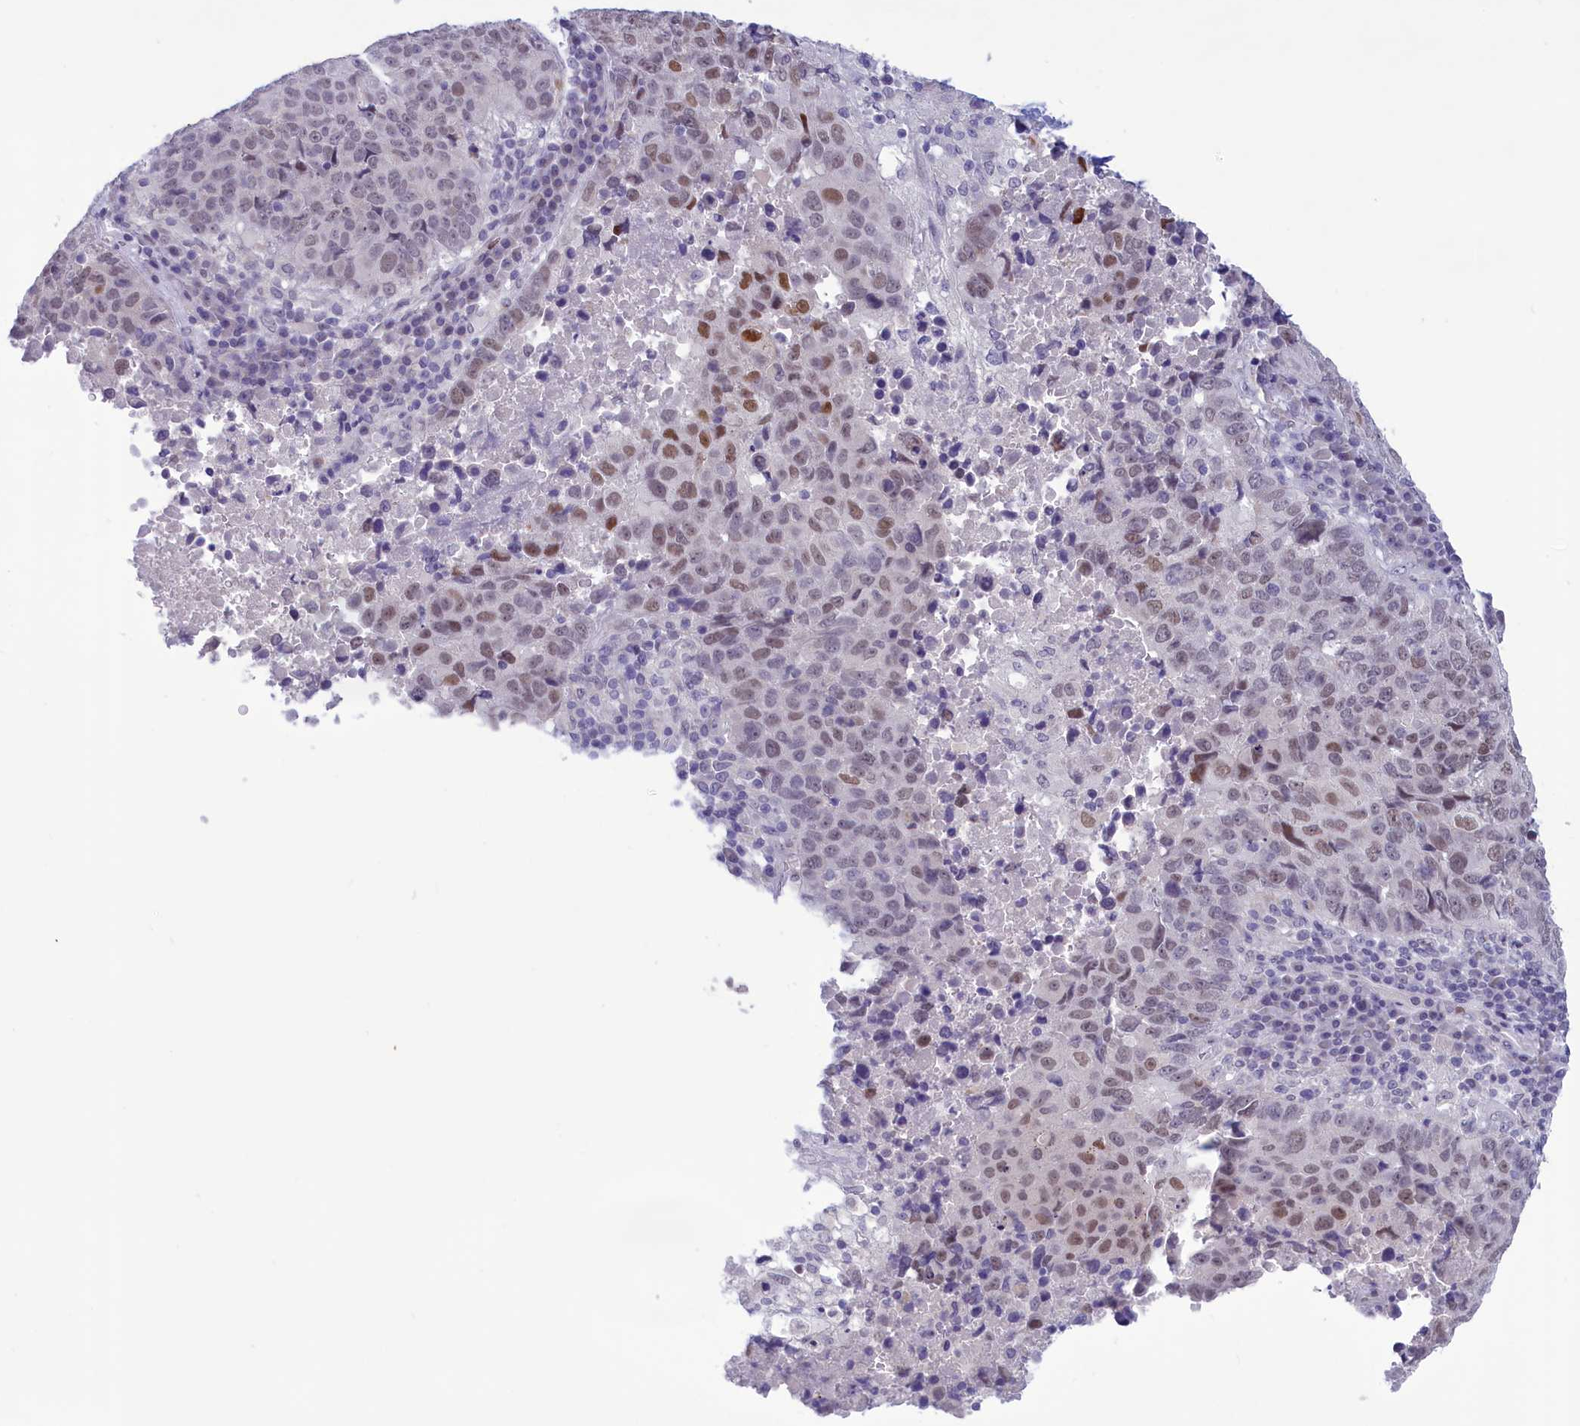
{"staining": {"intensity": "moderate", "quantity": "<25%", "location": "nuclear"}, "tissue": "lung cancer", "cell_type": "Tumor cells", "image_type": "cancer", "snomed": [{"axis": "morphology", "description": "Squamous cell carcinoma, NOS"}, {"axis": "topography", "description": "Lung"}], "caption": "Immunohistochemical staining of human lung cancer shows moderate nuclear protein expression in approximately <25% of tumor cells.", "gene": "ELOA2", "patient": {"sex": "male", "age": 73}}